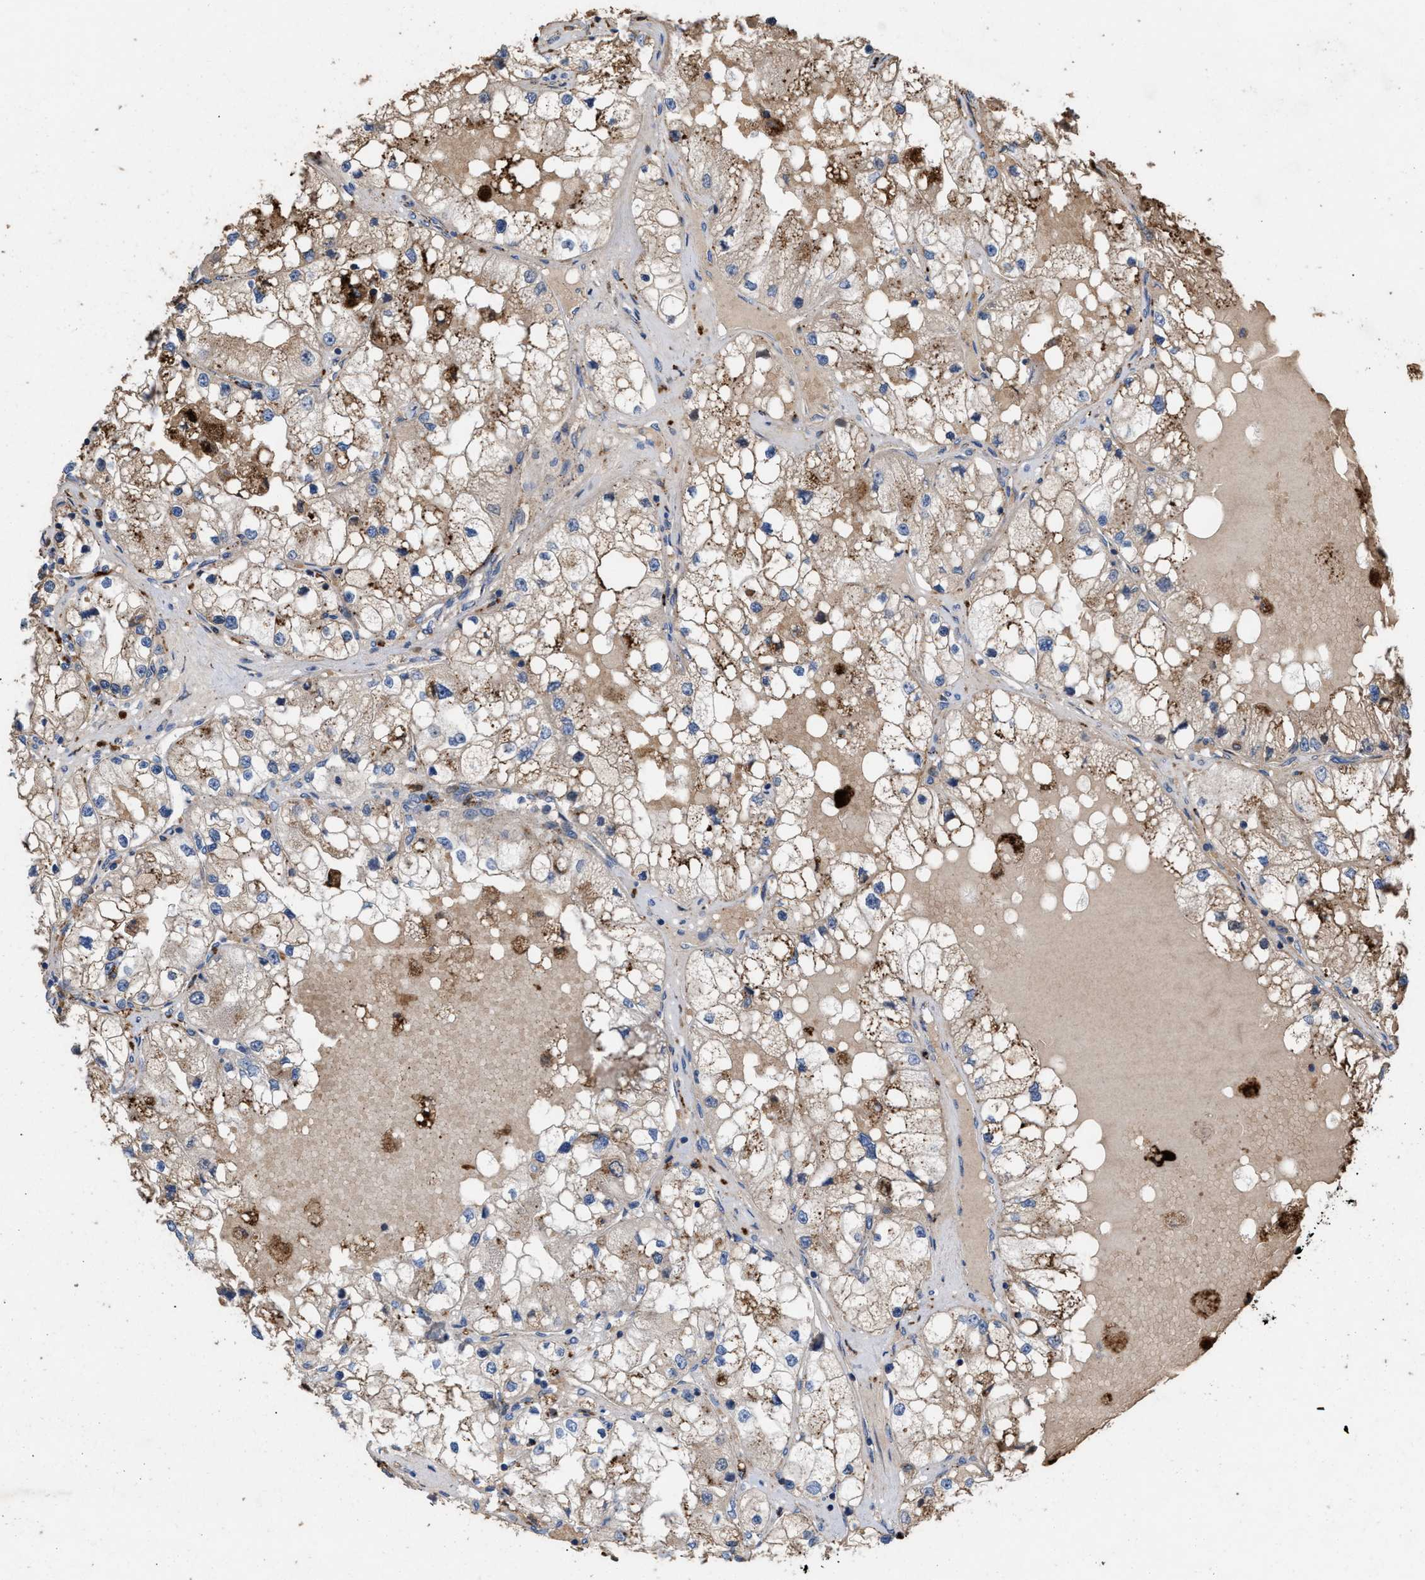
{"staining": {"intensity": "weak", "quantity": ">75%", "location": "cytoplasmic/membranous"}, "tissue": "renal cancer", "cell_type": "Tumor cells", "image_type": "cancer", "snomed": [{"axis": "morphology", "description": "Adenocarcinoma, NOS"}, {"axis": "topography", "description": "Kidney"}], "caption": "IHC staining of adenocarcinoma (renal), which demonstrates low levels of weak cytoplasmic/membranous staining in approximately >75% of tumor cells indicating weak cytoplasmic/membranous protein positivity. The staining was performed using DAB (3,3'-diaminobenzidine) (brown) for protein detection and nuclei were counterstained in hematoxylin (blue).", "gene": "ELMO3", "patient": {"sex": "male", "age": 68}}